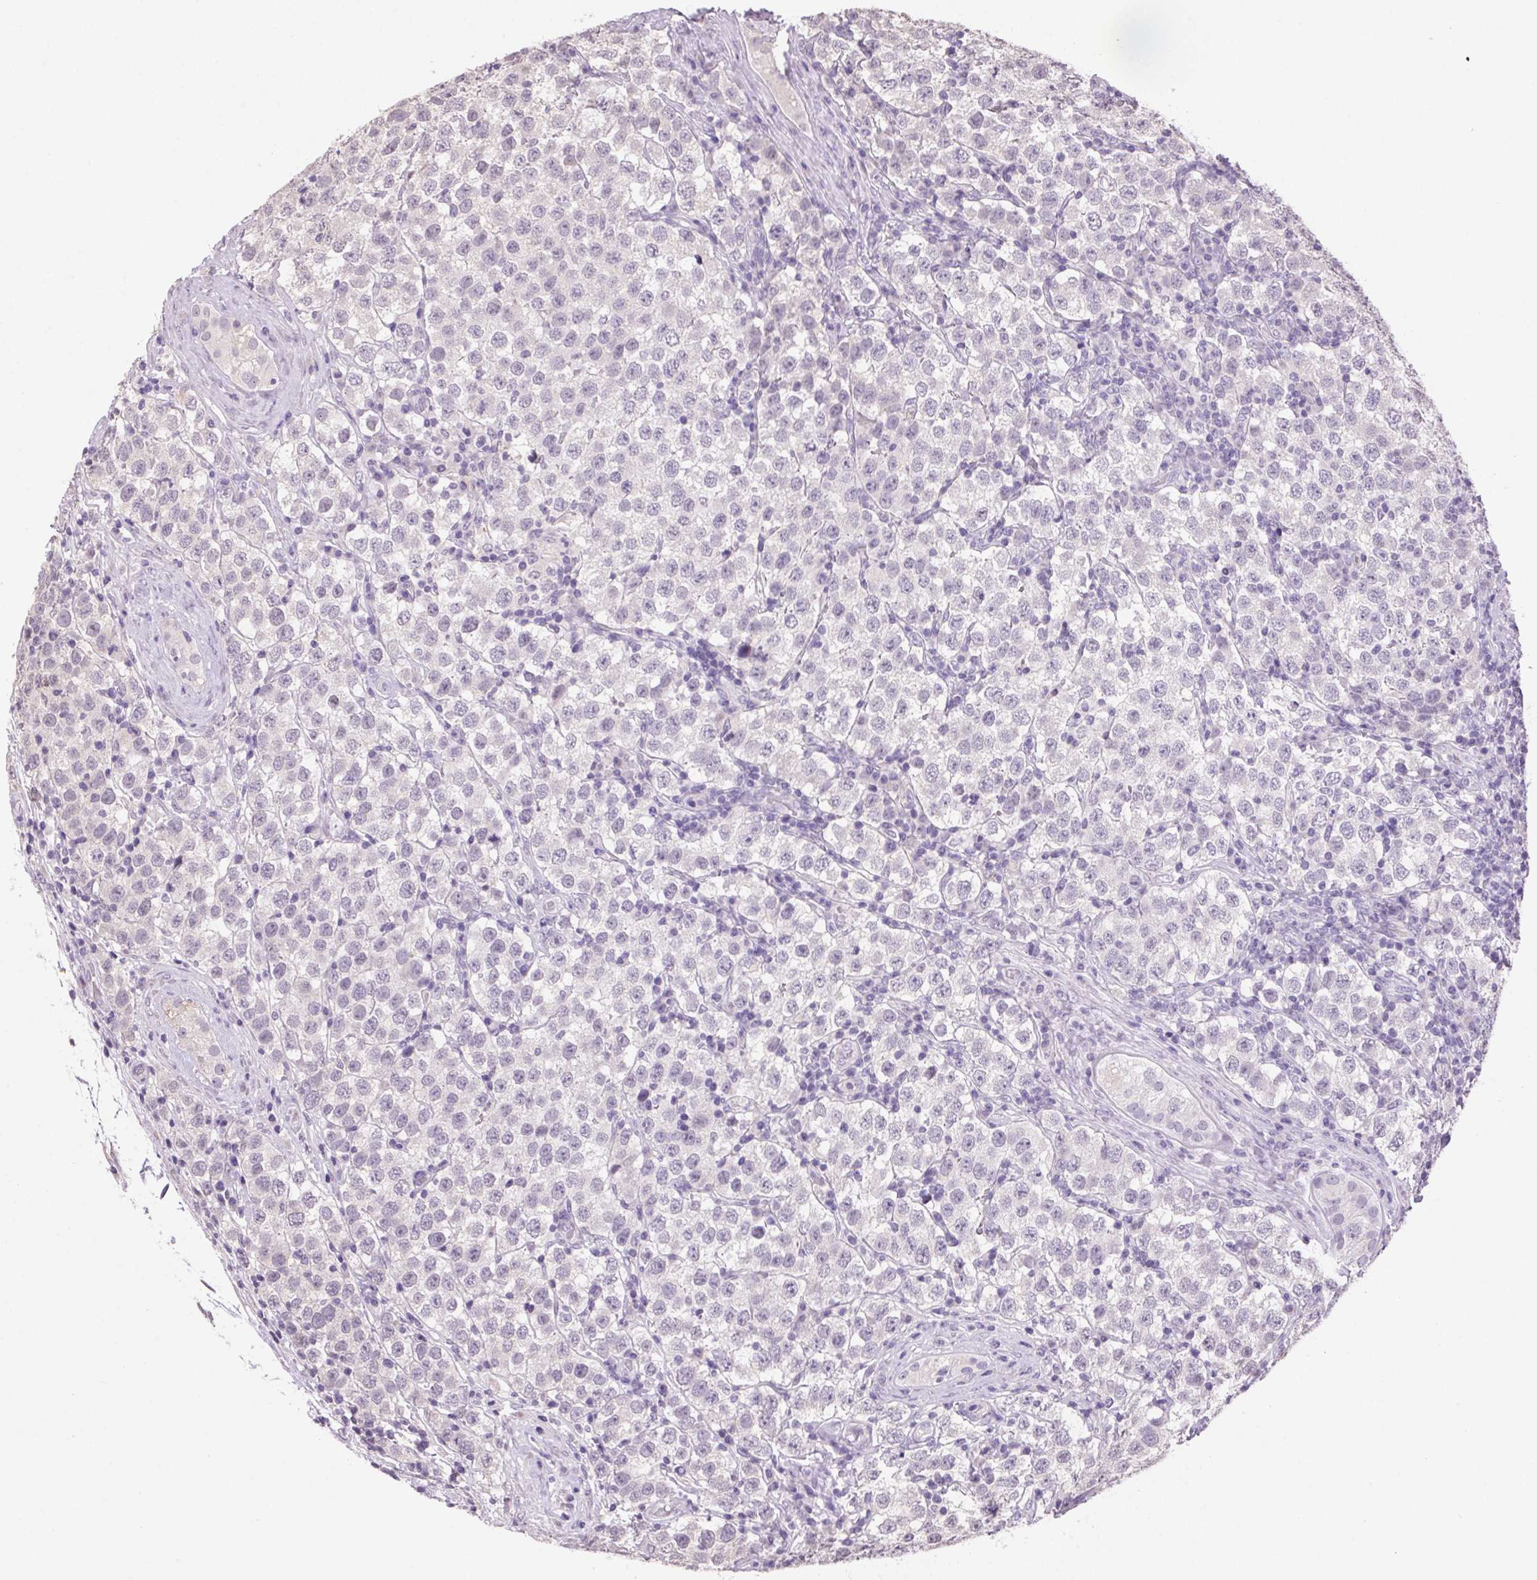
{"staining": {"intensity": "negative", "quantity": "none", "location": "none"}, "tissue": "testis cancer", "cell_type": "Tumor cells", "image_type": "cancer", "snomed": [{"axis": "morphology", "description": "Seminoma, NOS"}, {"axis": "topography", "description": "Testis"}], "caption": "Protein analysis of seminoma (testis) demonstrates no significant expression in tumor cells.", "gene": "VWA3B", "patient": {"sex": "male", "age": 34}}